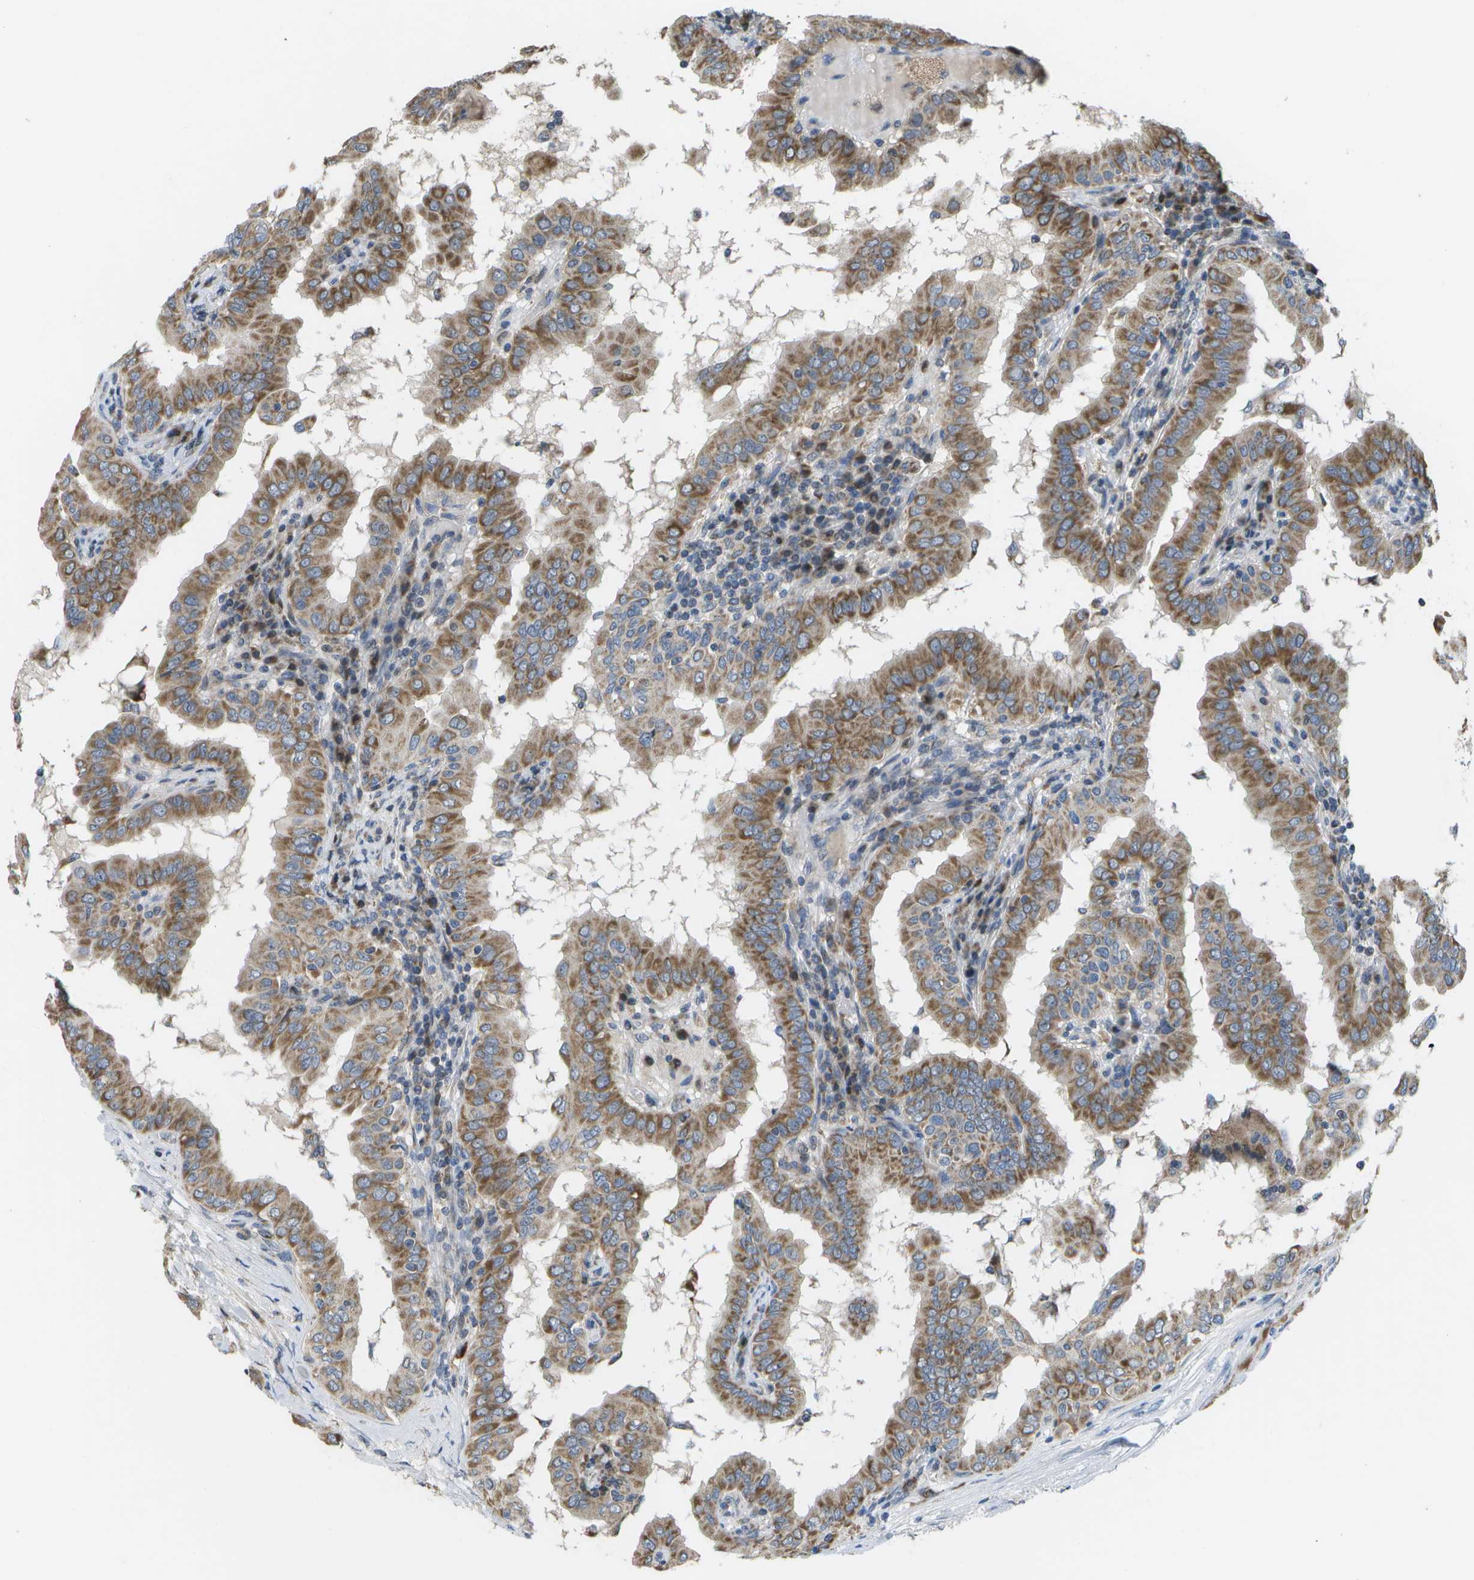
{"staining": {"intensity": "moderate", "quantity": ">75%", "location": "cytoplasmic/membranous"}, "tissue": "thyroid cancer", "cell_type": "Tumor cells", "image_type": "cancer", "snomed": [{"axis": "morphology", "description": "Papillary adenocarcinoma, NOS"}, {"axis": "topography", "description": "Thyroid gland"}], "caption": "Thyroid cancer (papillary adenocarcinoma) stained for a protein shows moderate cytoplasmic/membranous positivity in tumor cells.", "gene": "HADHA", "patient": {"sex": "male", "age": 33}}